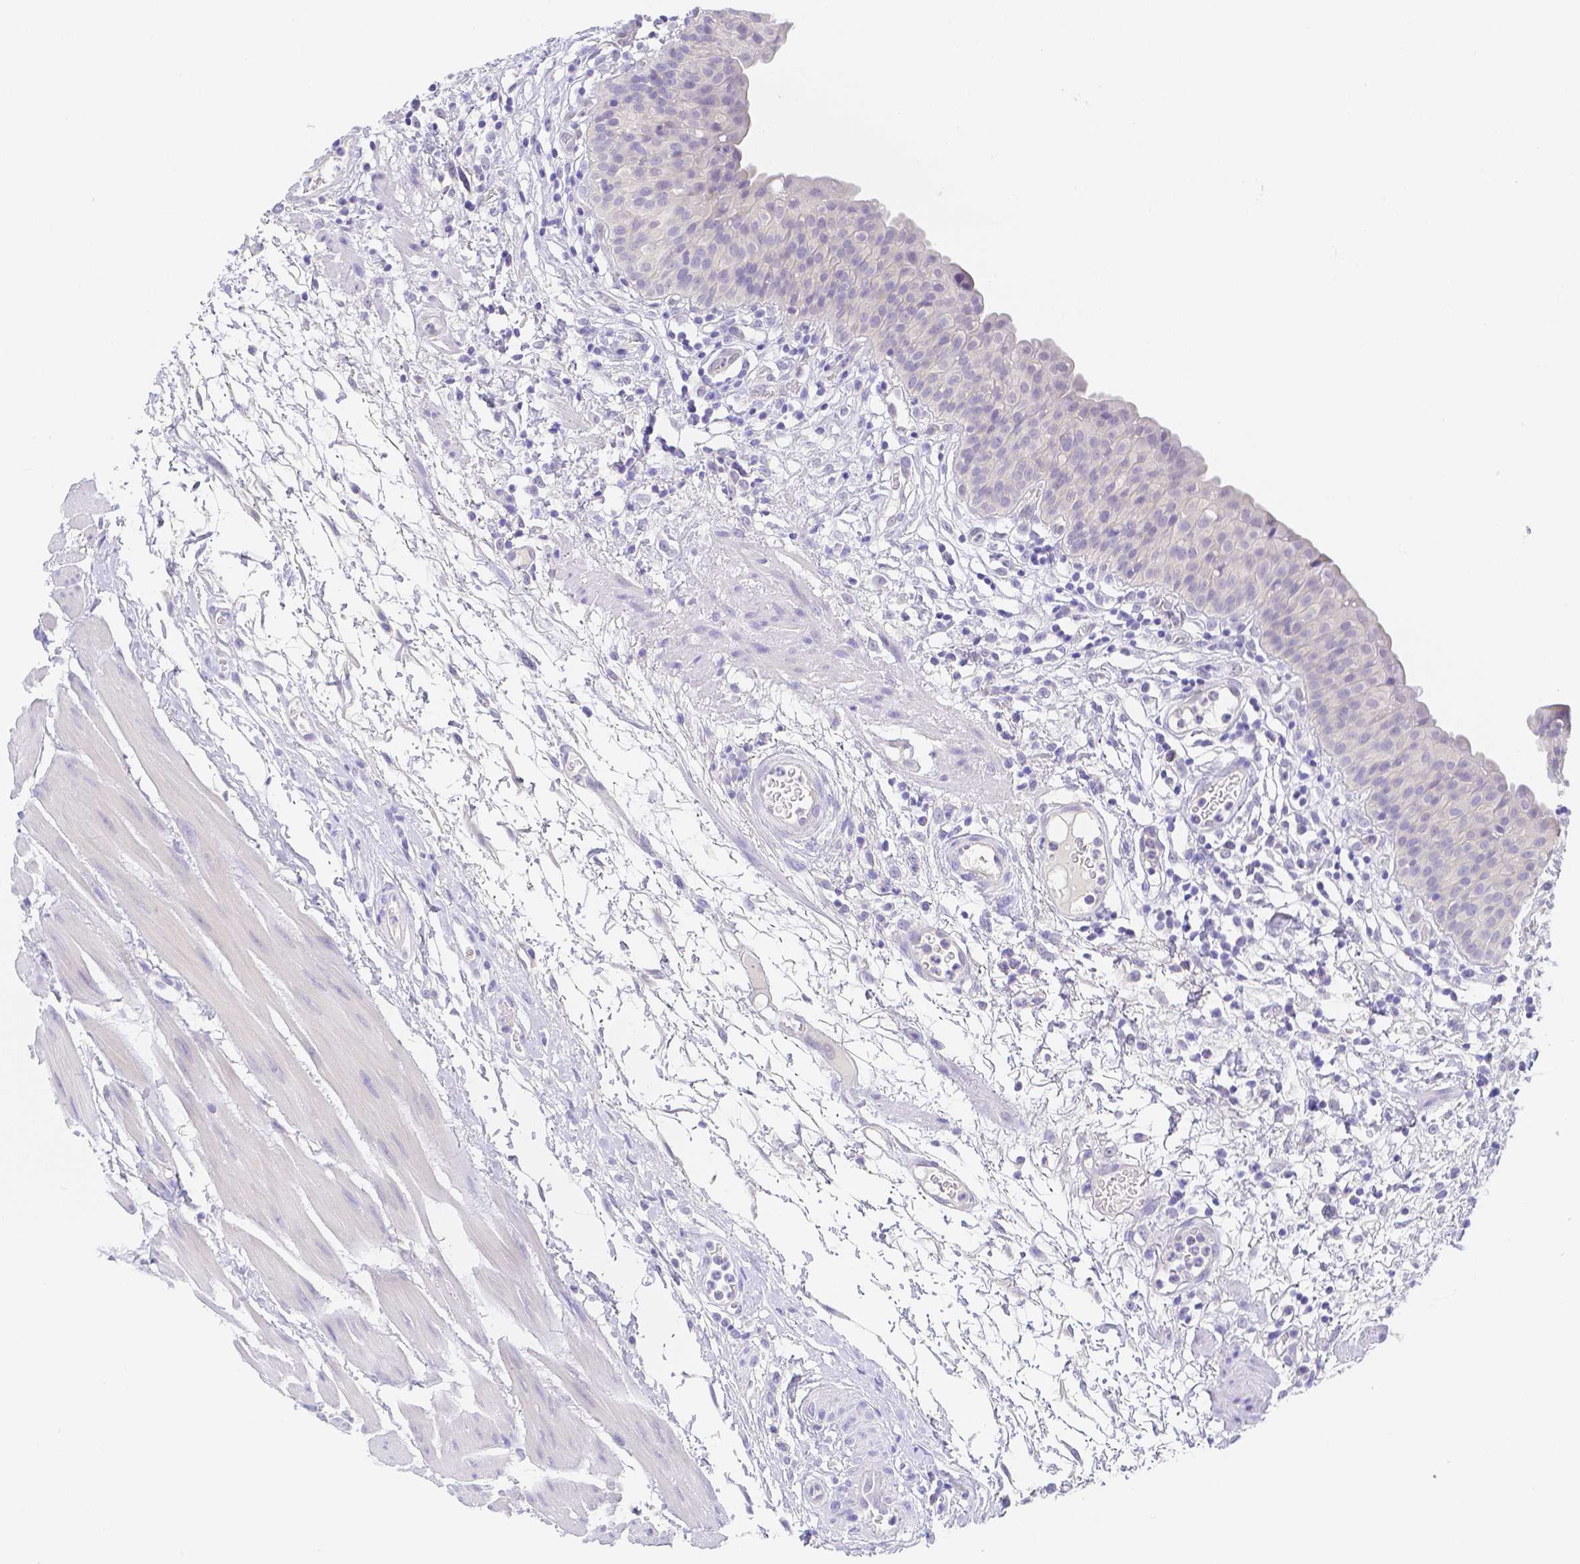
{"staining": {"intensity": "negative", "quantity": "none", "location": "none"}, "tissue": "urinary bladder", "cell_type": "Urothelial cells", "image_type": "normal", "snomed": [{"axis": "morphology", "description": "Normal tissue, NOS"}, {"axis": "morphology", "description": "Inflammation, NOS"}, {"axis": "topography", "description": "Urinary bladder"}], "caption": "Micrograph shows no significant protein staining in urothelial cells of normal urinary bladder. (DAB (3,3'-diaminobenzidine) IHC visualized using brightfield microscopy, high magnification).", "gene": "ZG16B", "patient": {"sex": "male", "age": 57}}